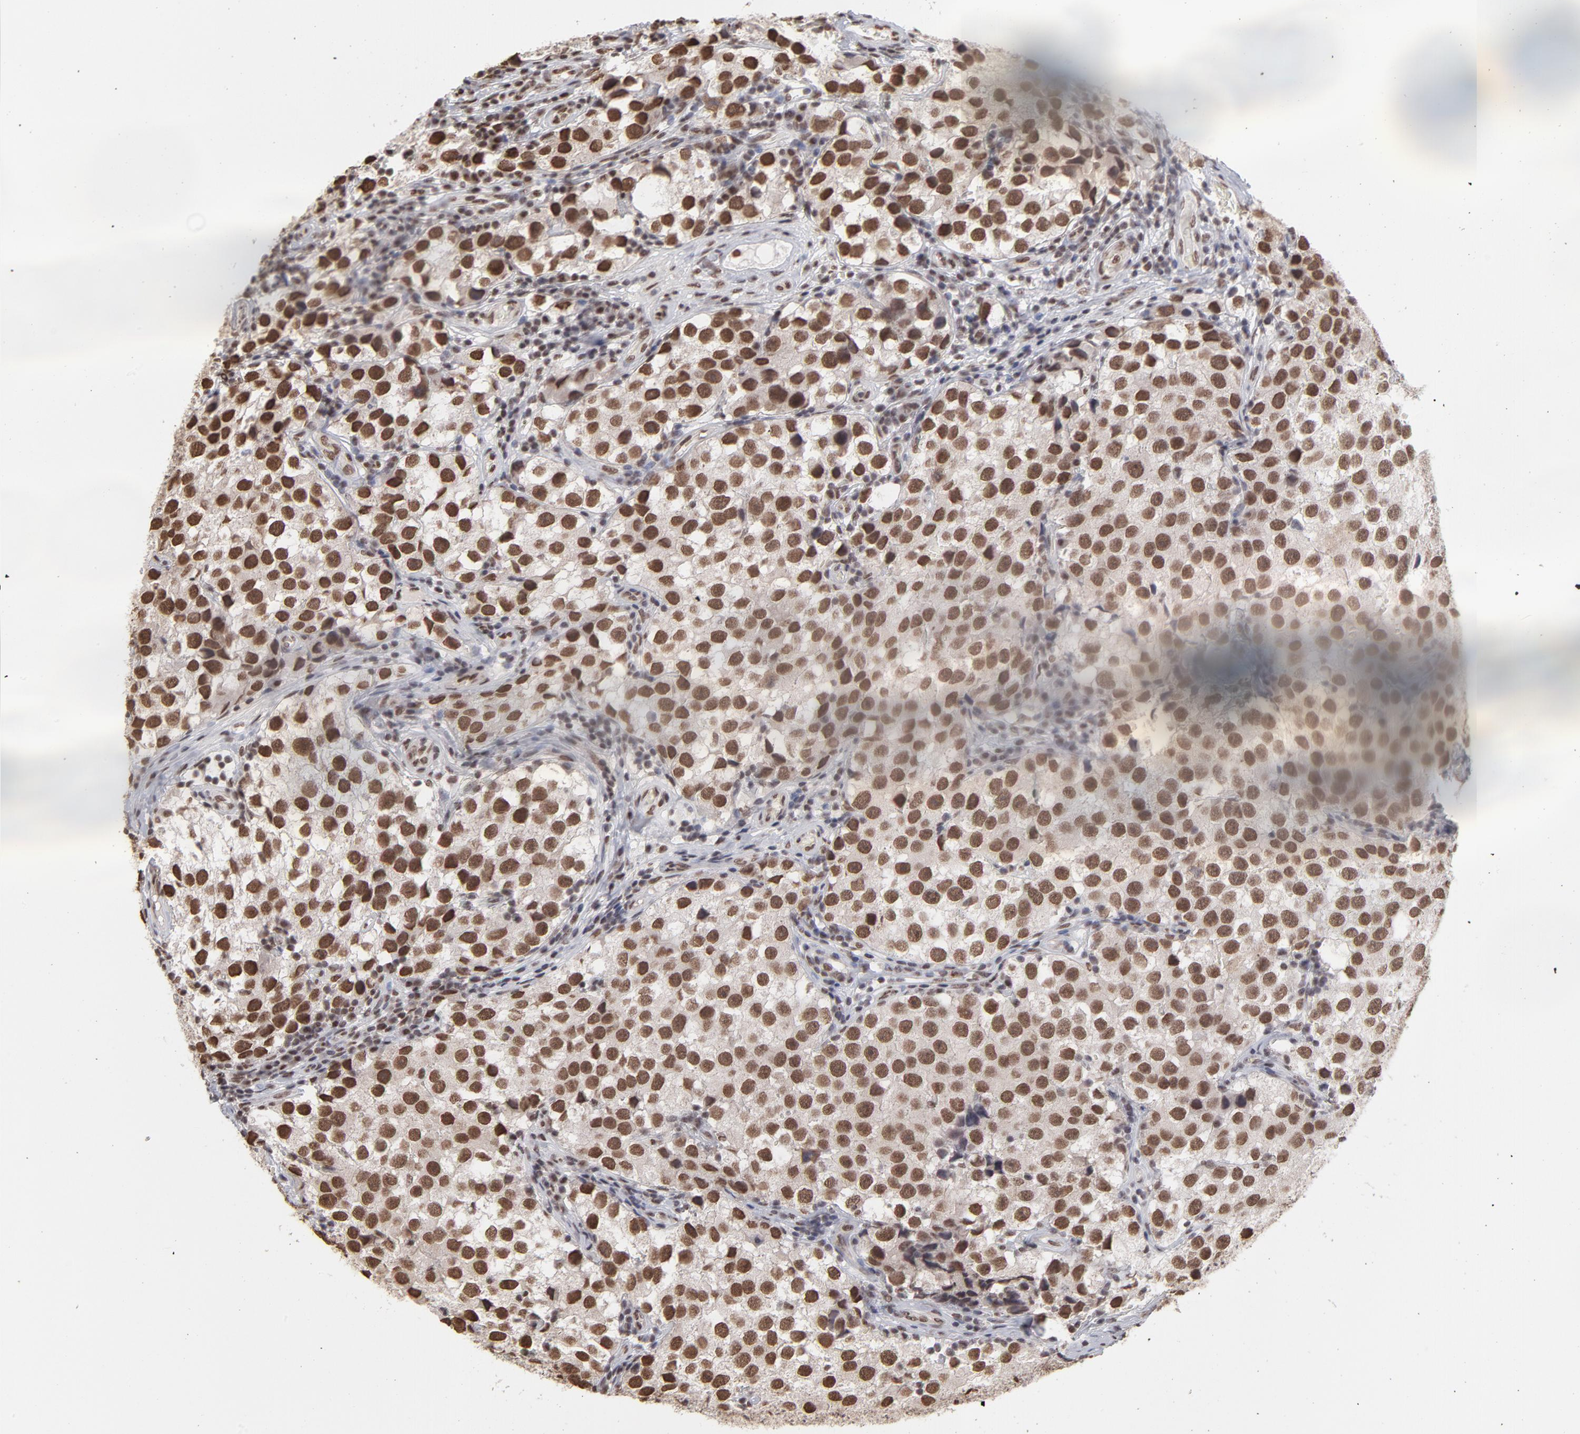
{"staining": {"intensity": "strong", "quantity": ">75%", "location": "cytoplasmic/membranous,nuclear"}, "tissue": "testis cancer", "cell_type": "Tumor cells", "image_type": "cancer", "snomed": [{"axis": "morphology", "description": "Seminoma, NOS"}, {"axis": "topography", "description": "Testis"}], "caption": "A high amount of strong cytoplasmic/membranous and nuclear staining is appreciated in about >75% of tumor cells in testis cancer (seminoma) tissue.", "gene": "ZNF3", "patient": {"sex": "male", "age": 39}}